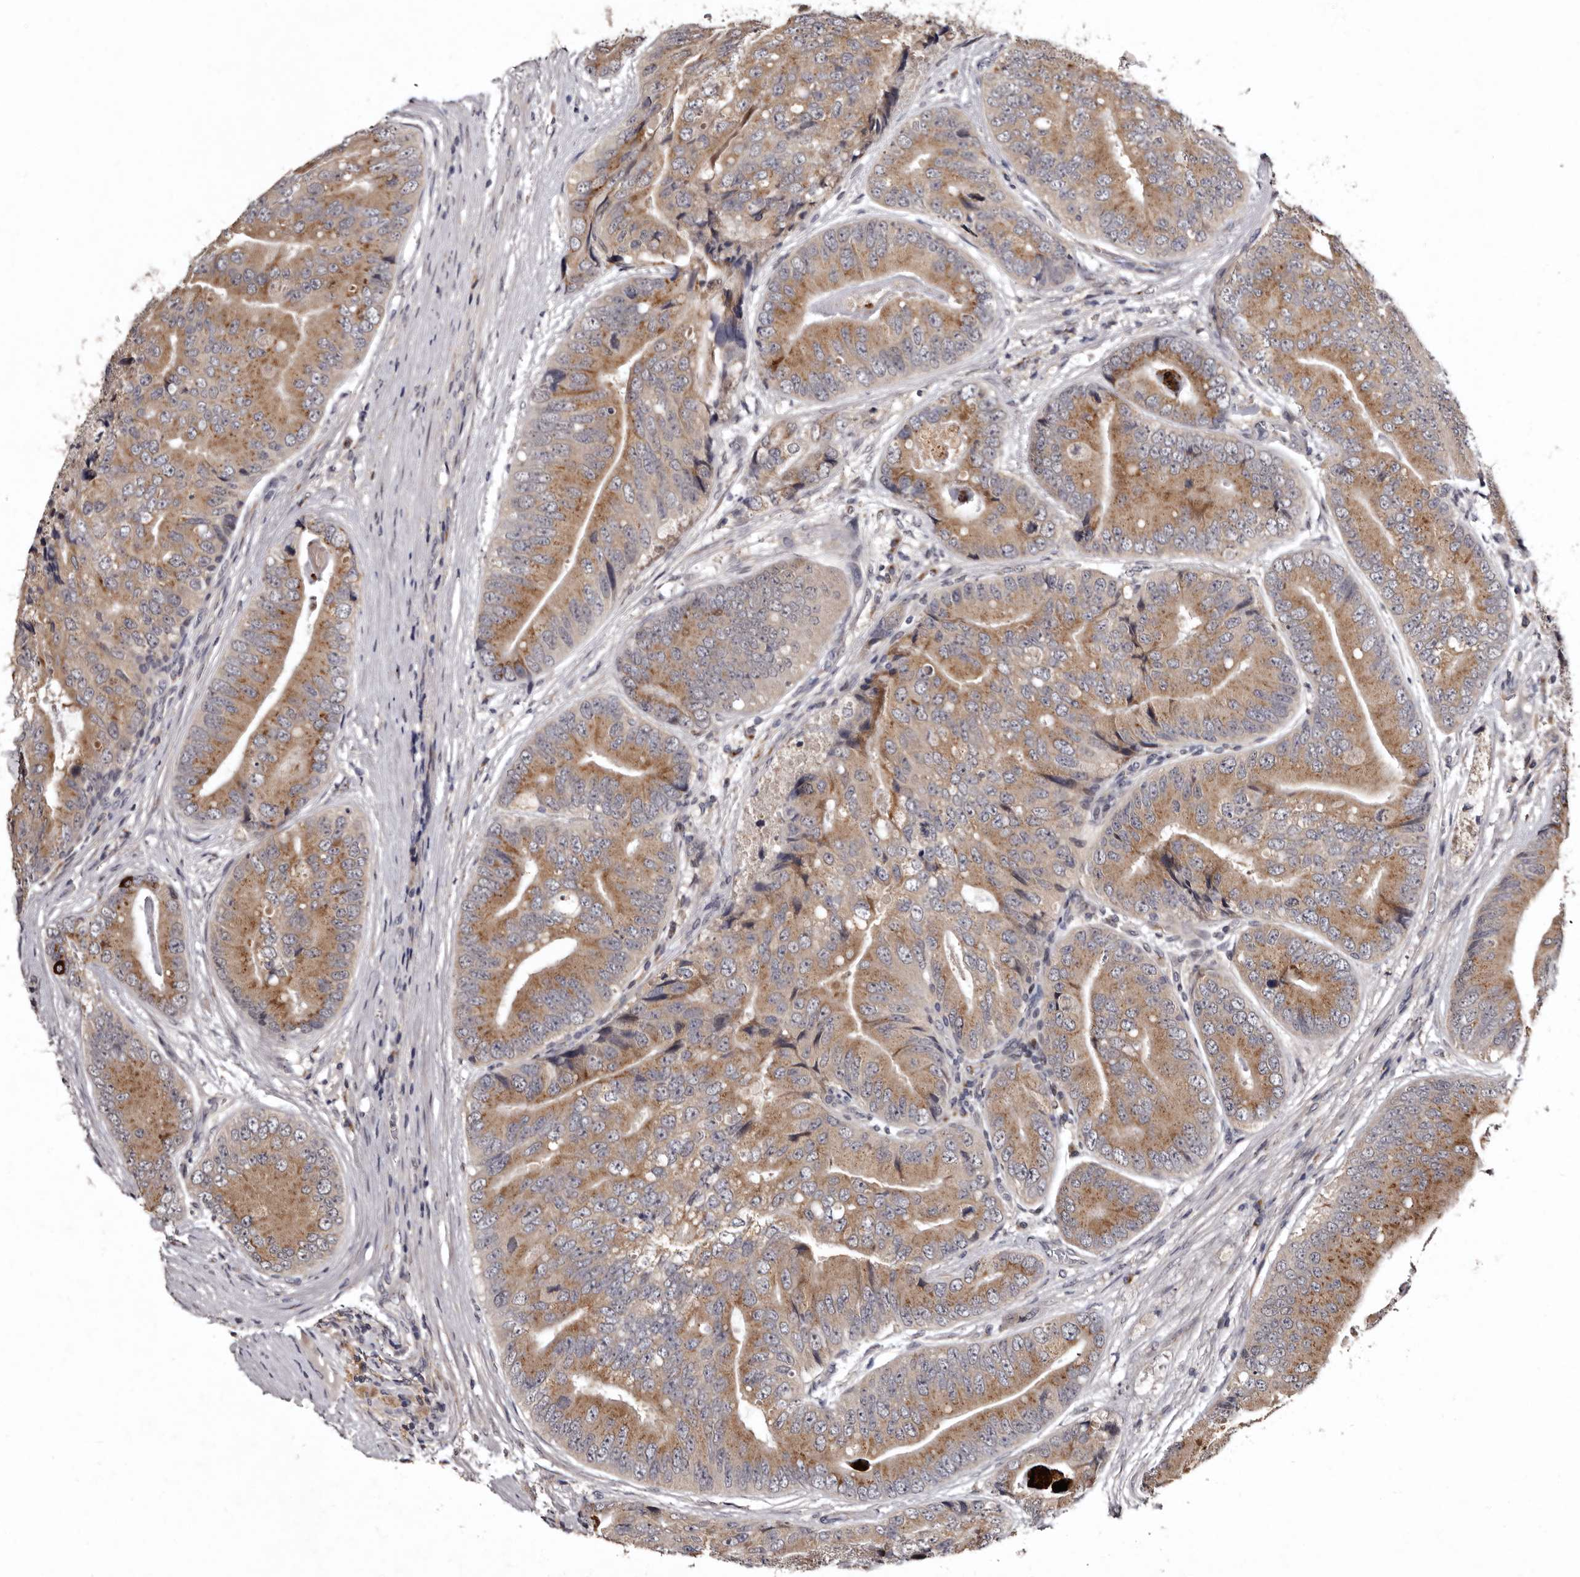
{"staining": {"intensity": "moderate", "quantity": ">75%", "location": "cytoplasmic/membranous"}, "tissue": "prostate cancer", "cell_type": "Tumor cells", "image_type": "cancer", "snomed": [{"axis": "morphology", "description": "Adenocarcinoma, High grade"}, {"axis": "topography", "description": "Prostate"}], "caption": "A high-resolution histopathology image shows immunohistochemistry (IHC) staining of high-grade adenocarcinoma (prostate), which reveals moderate cytoplasmic/membranous staining in approximately >75% of tumor cells.", "gene": "FAM91A1", "patient": {"sex": "male", "age": 70}}